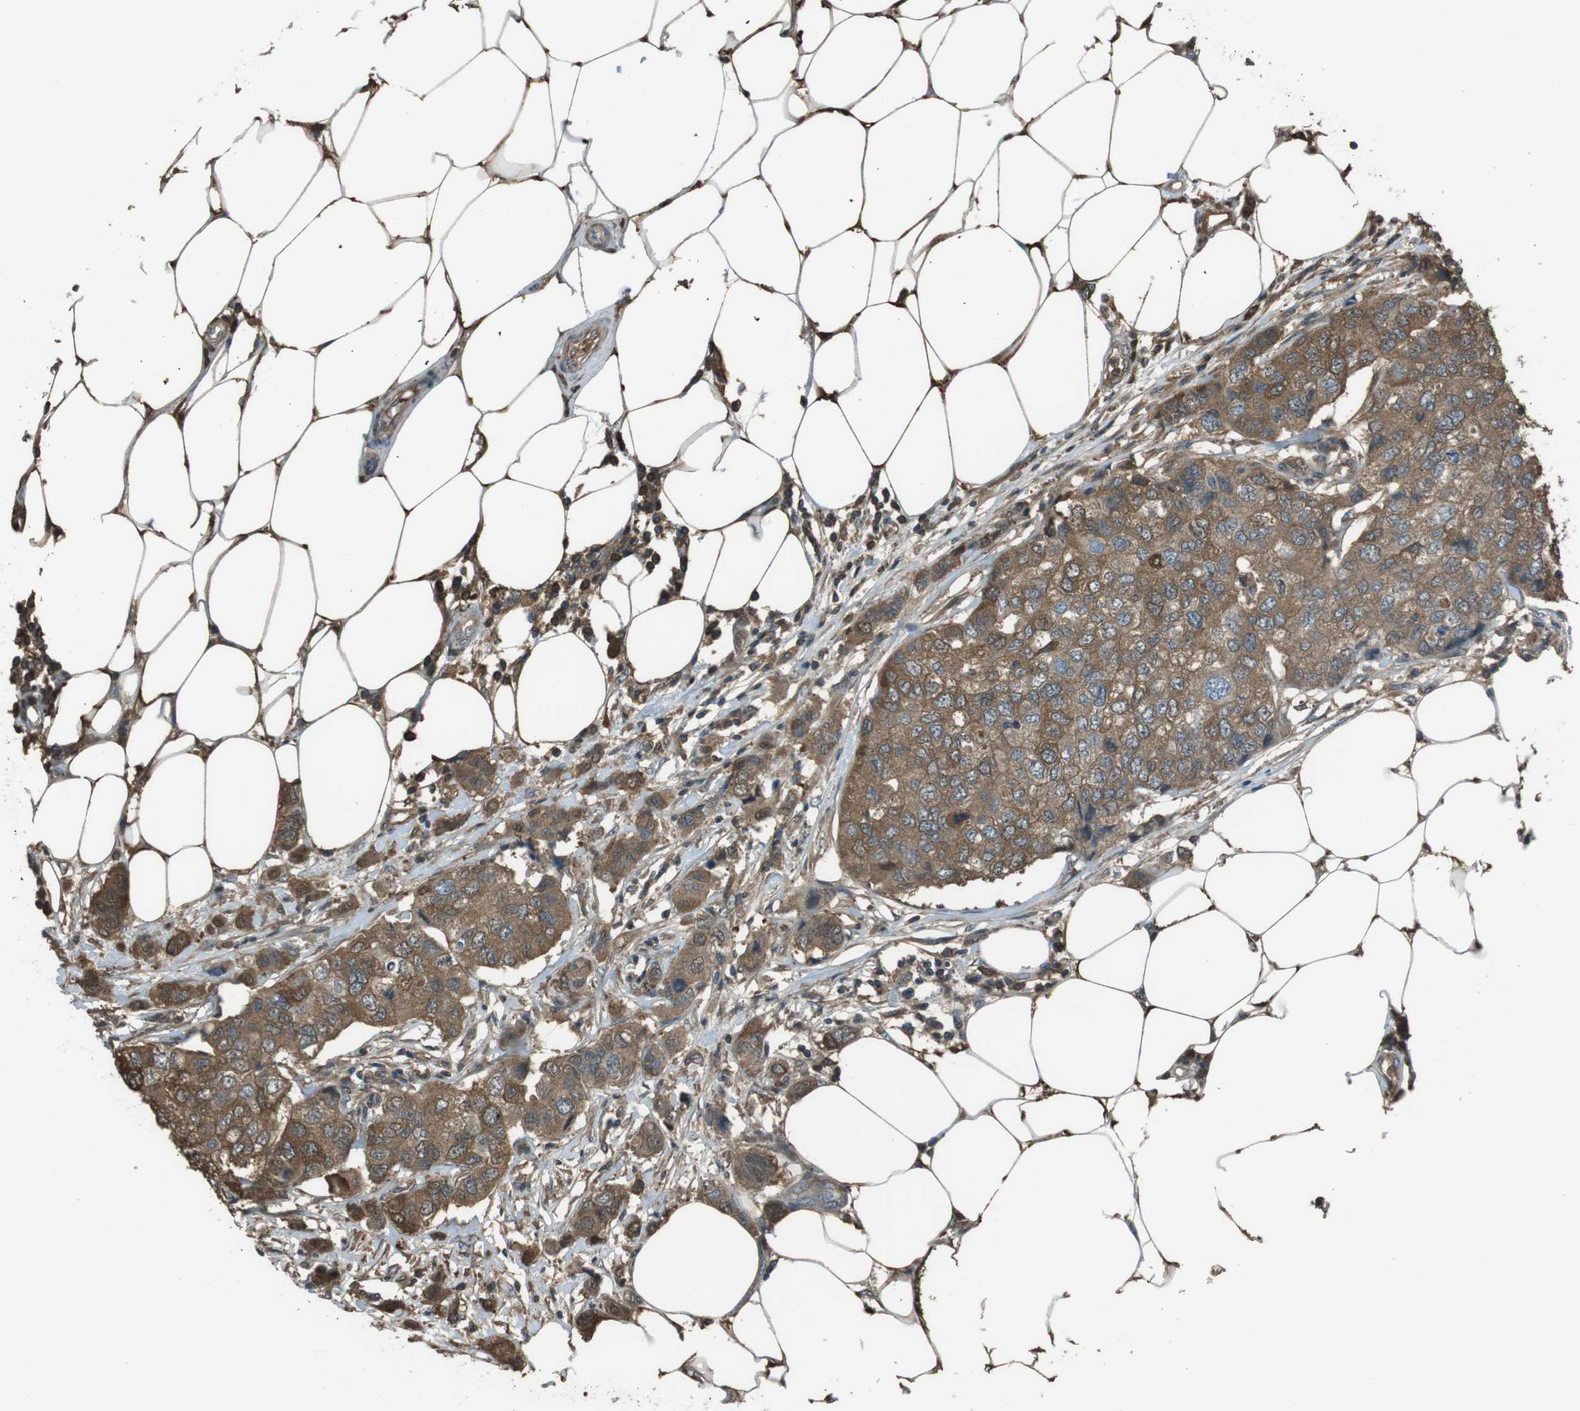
{"staining": {"intensity": "moderate", "quantity": ">75%", "location": "cytoplasmic/membranous"}, "tissue": "breast cancer", "cell_type": "Tumor cells", "image_type": "cancer", "snomed": [{"axis": "morphology", "description": "Duct carcinoma"}, {"axis": "topography", "description": "Breast"}], "caption": "Immunohistochemical staining of breast cancer demonstrates moderate cytoplasmic/membranous protein expression in about >75% of tumor cells.", "gene": "TWSG1", "patient": {"sex": "female", "age": 50}}